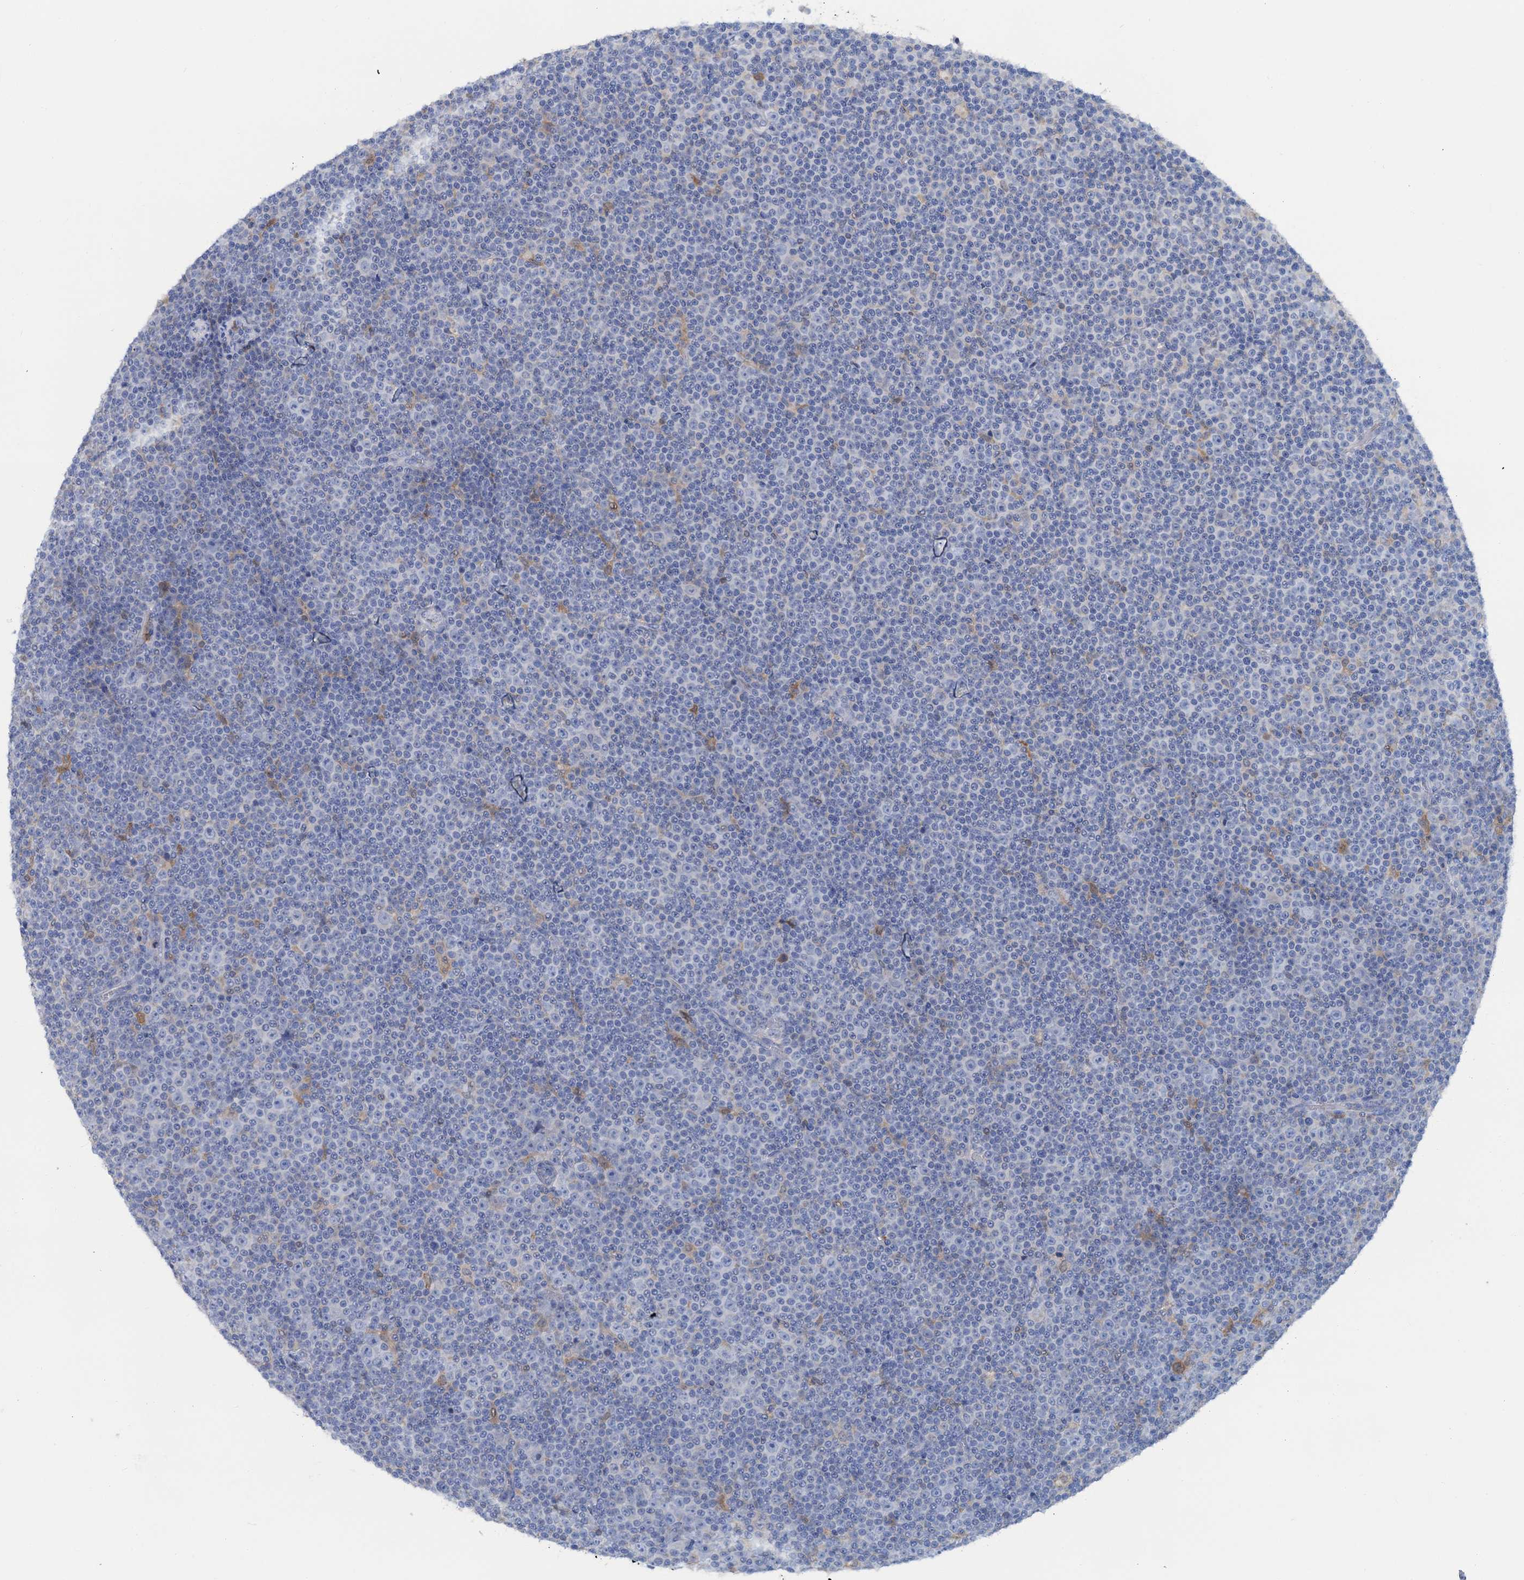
{"staining": {"intensity": "negative", "quantity": "none", "location": "none"}, "tissue": "lymphoma", "cell_type": "Tumor cells", "image_type": "cancer", "snomed": [{"axis": "morphology", "description": "Malignant lymphoma, non-Hodgkin's type, Low grade"}, {"axis": "topography", "description": "Lymph node"}], "caption": "The immunohistochemistry micrograph has no significant positivity in tumor cells of malignant lymphoma, non-Hodgkin's type (low-grade) tissue.", "gene": "FAH", "patient": {"sex": "female", "age": 67}}